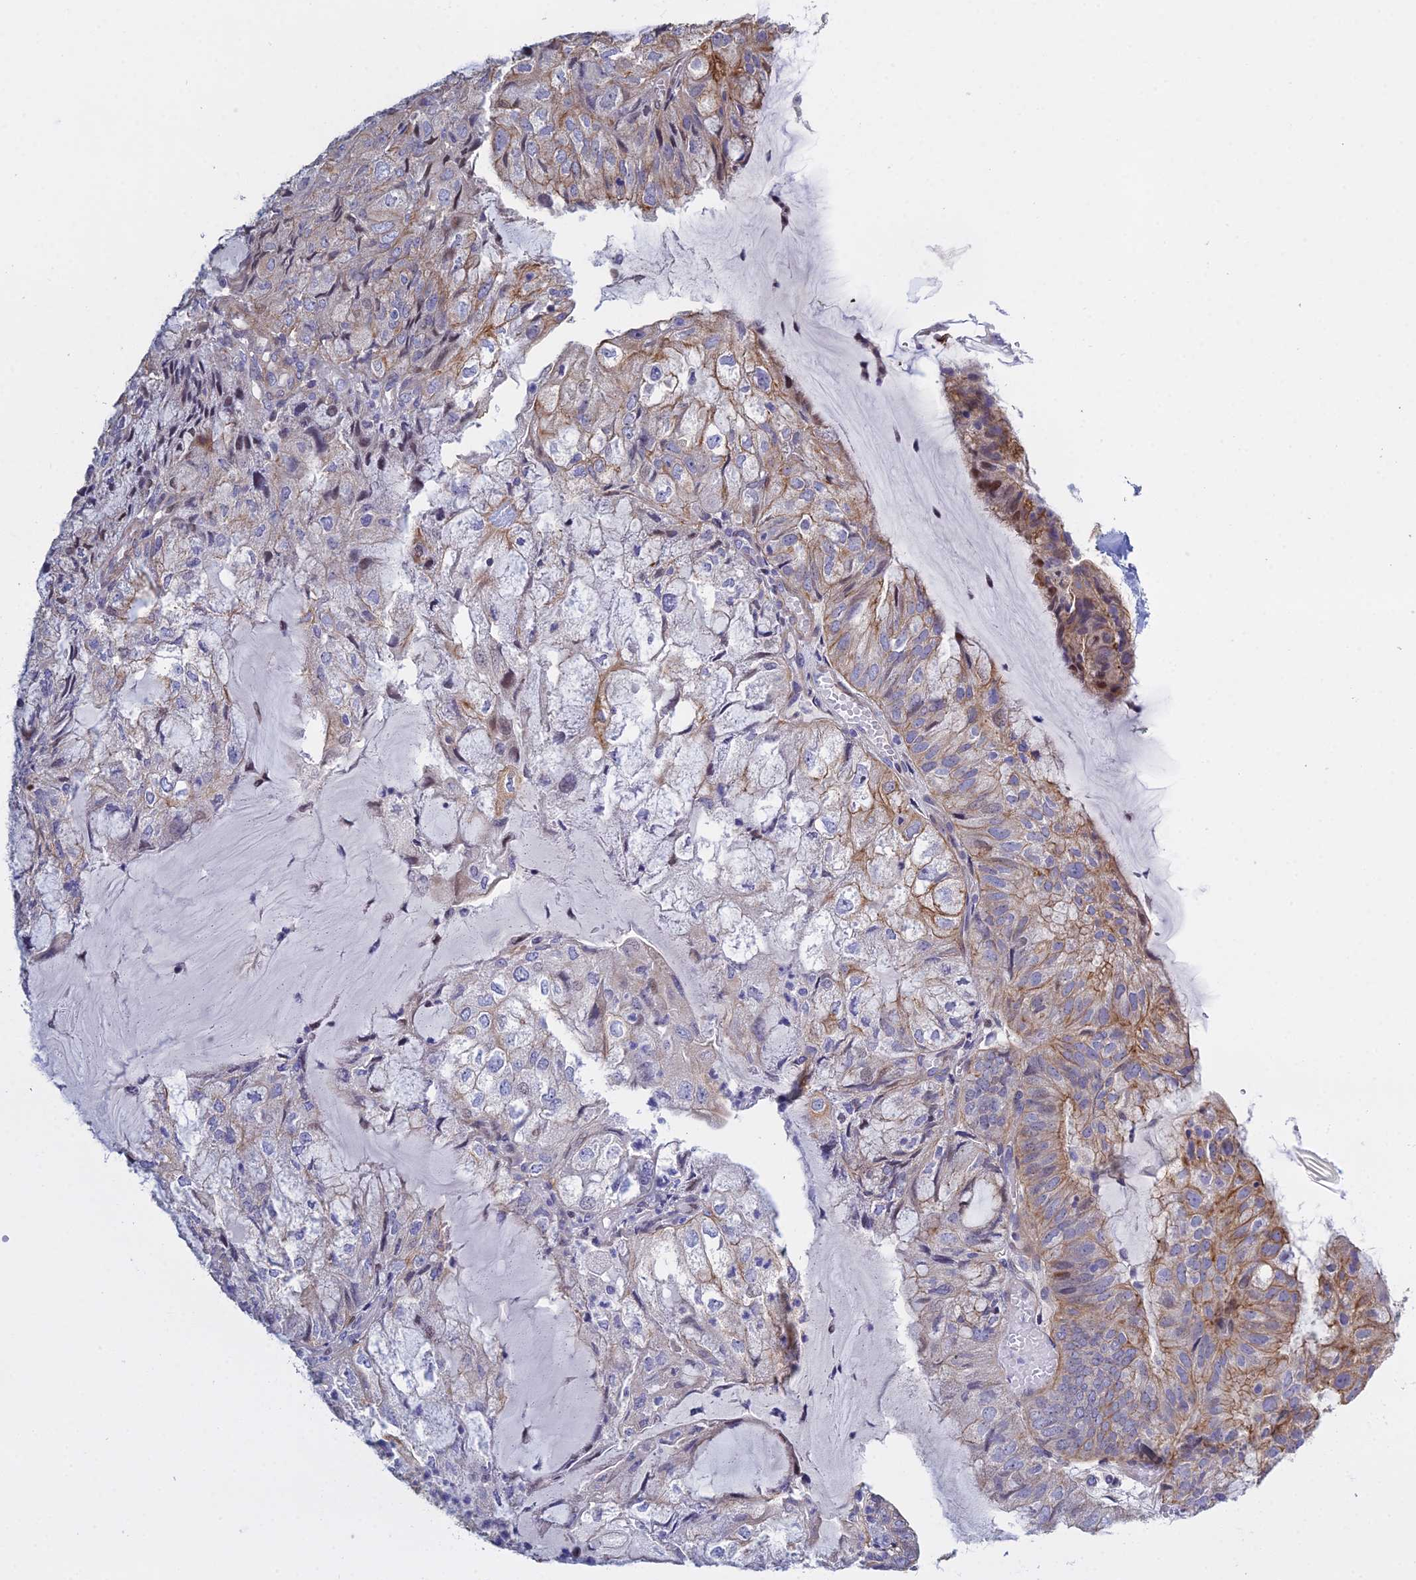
{"staining": {"intensity": "moderate", "quantity": "<25%", "location": "cytoplasmic/membranous"}, "tissue": "endometrial cancer", "cell_type": "Tumor cells", "image_type": "cancer", "snomed": [{"axis": "morphology", "description": "Adenocarcinoma, NOS"}, {"axis": "topography", "description": "Endometrium"}], "caption": "Immunohistochemical staining of human endometrial cancer (adenocarcinoma) exhibits moderate cytoplasmic/membranous protein positivity in about <25% of tumor cells.", "gene": "LZTS2", "patient": {"sex": "female", "age": 81}}